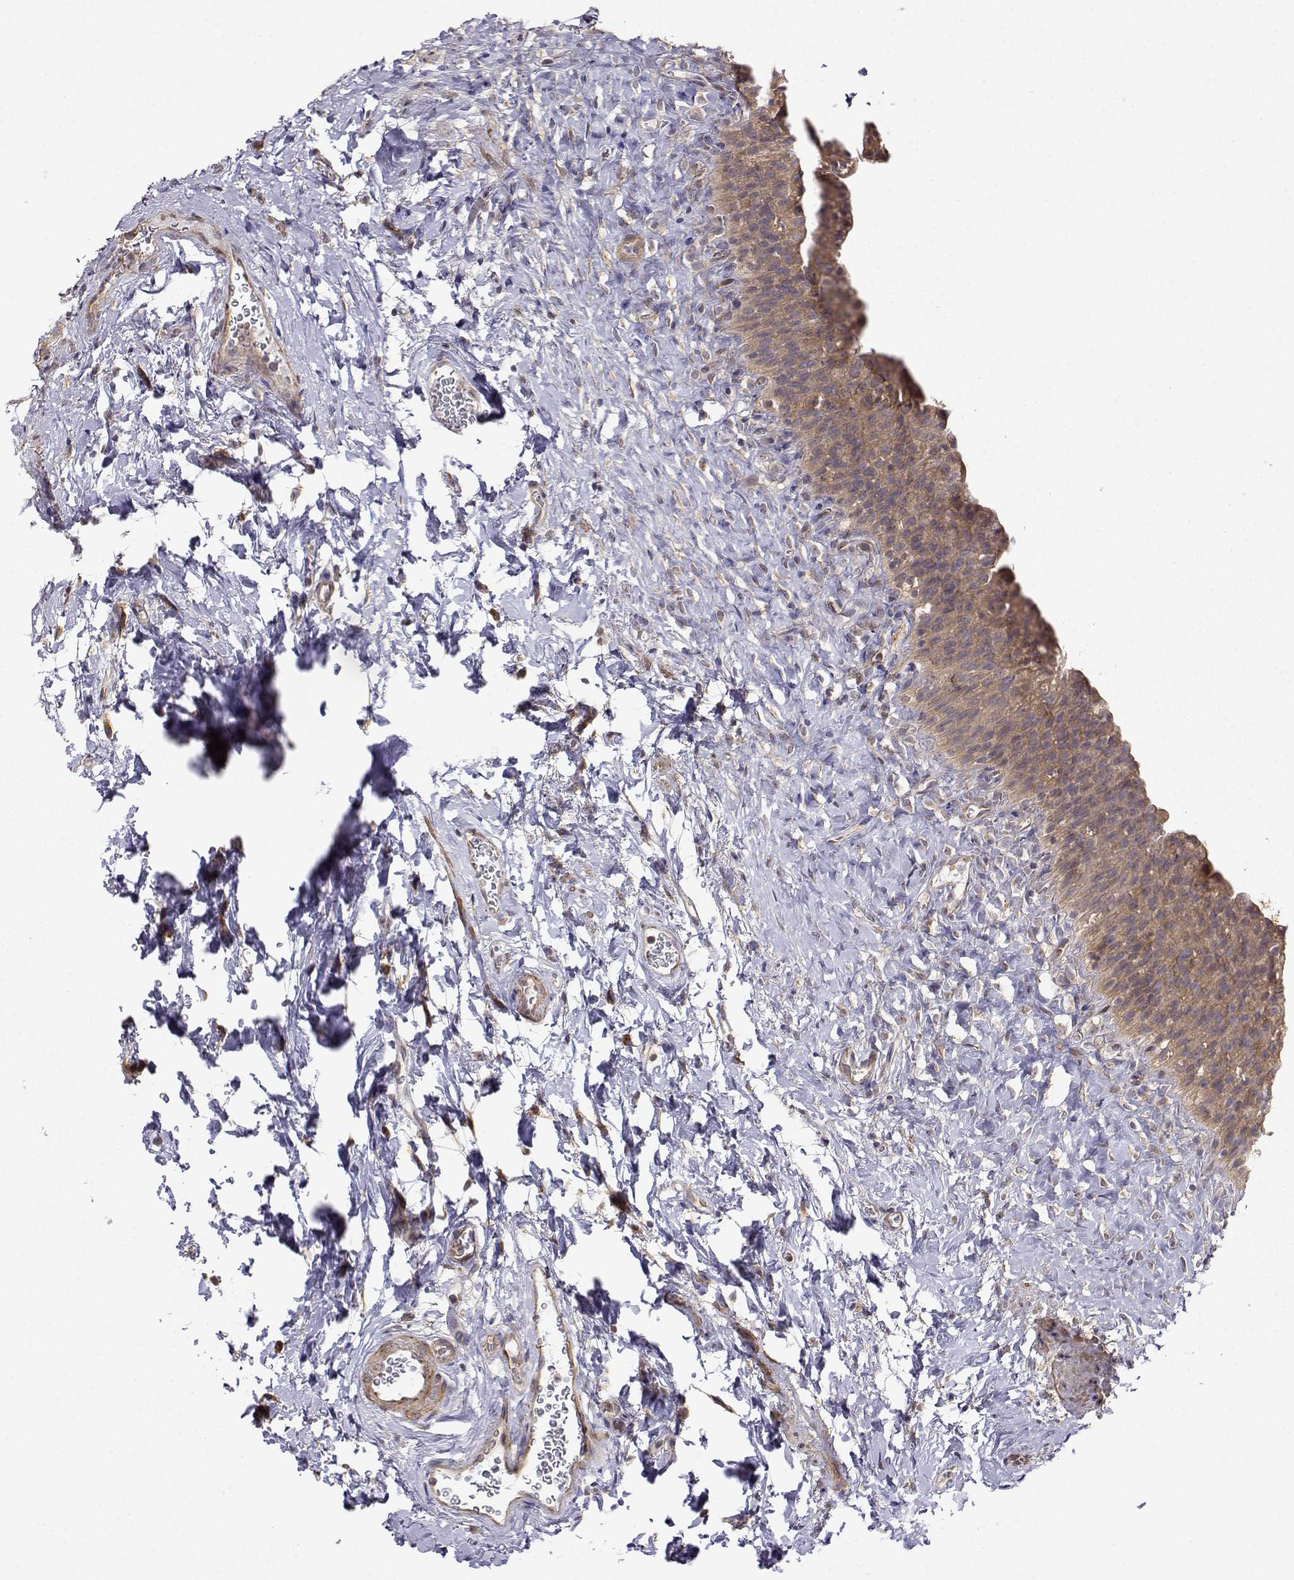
{"staining": {"intensity": "moderate", "quantity": ">75%", "location": "cytoplasmic/membranous"}, "tissue": "urinary bladder", "cell_type": "Urothelial cells", "image_type": "normal", "snomed": [{"axis": "morphology", "description": "Normal tissue, NOS"}, {"axis": "topography", "description": "Urinary bladder"}], "caption": "The immunohistochemical stain labels moderate cytoplasmic/membranous positivity in urothelial cells of normal urinary bladder. (Brightfield microscopy of DAB IHC at high magnification).", "gene": "PAIP1", "patient": {"sex": "male", "age": 76}}